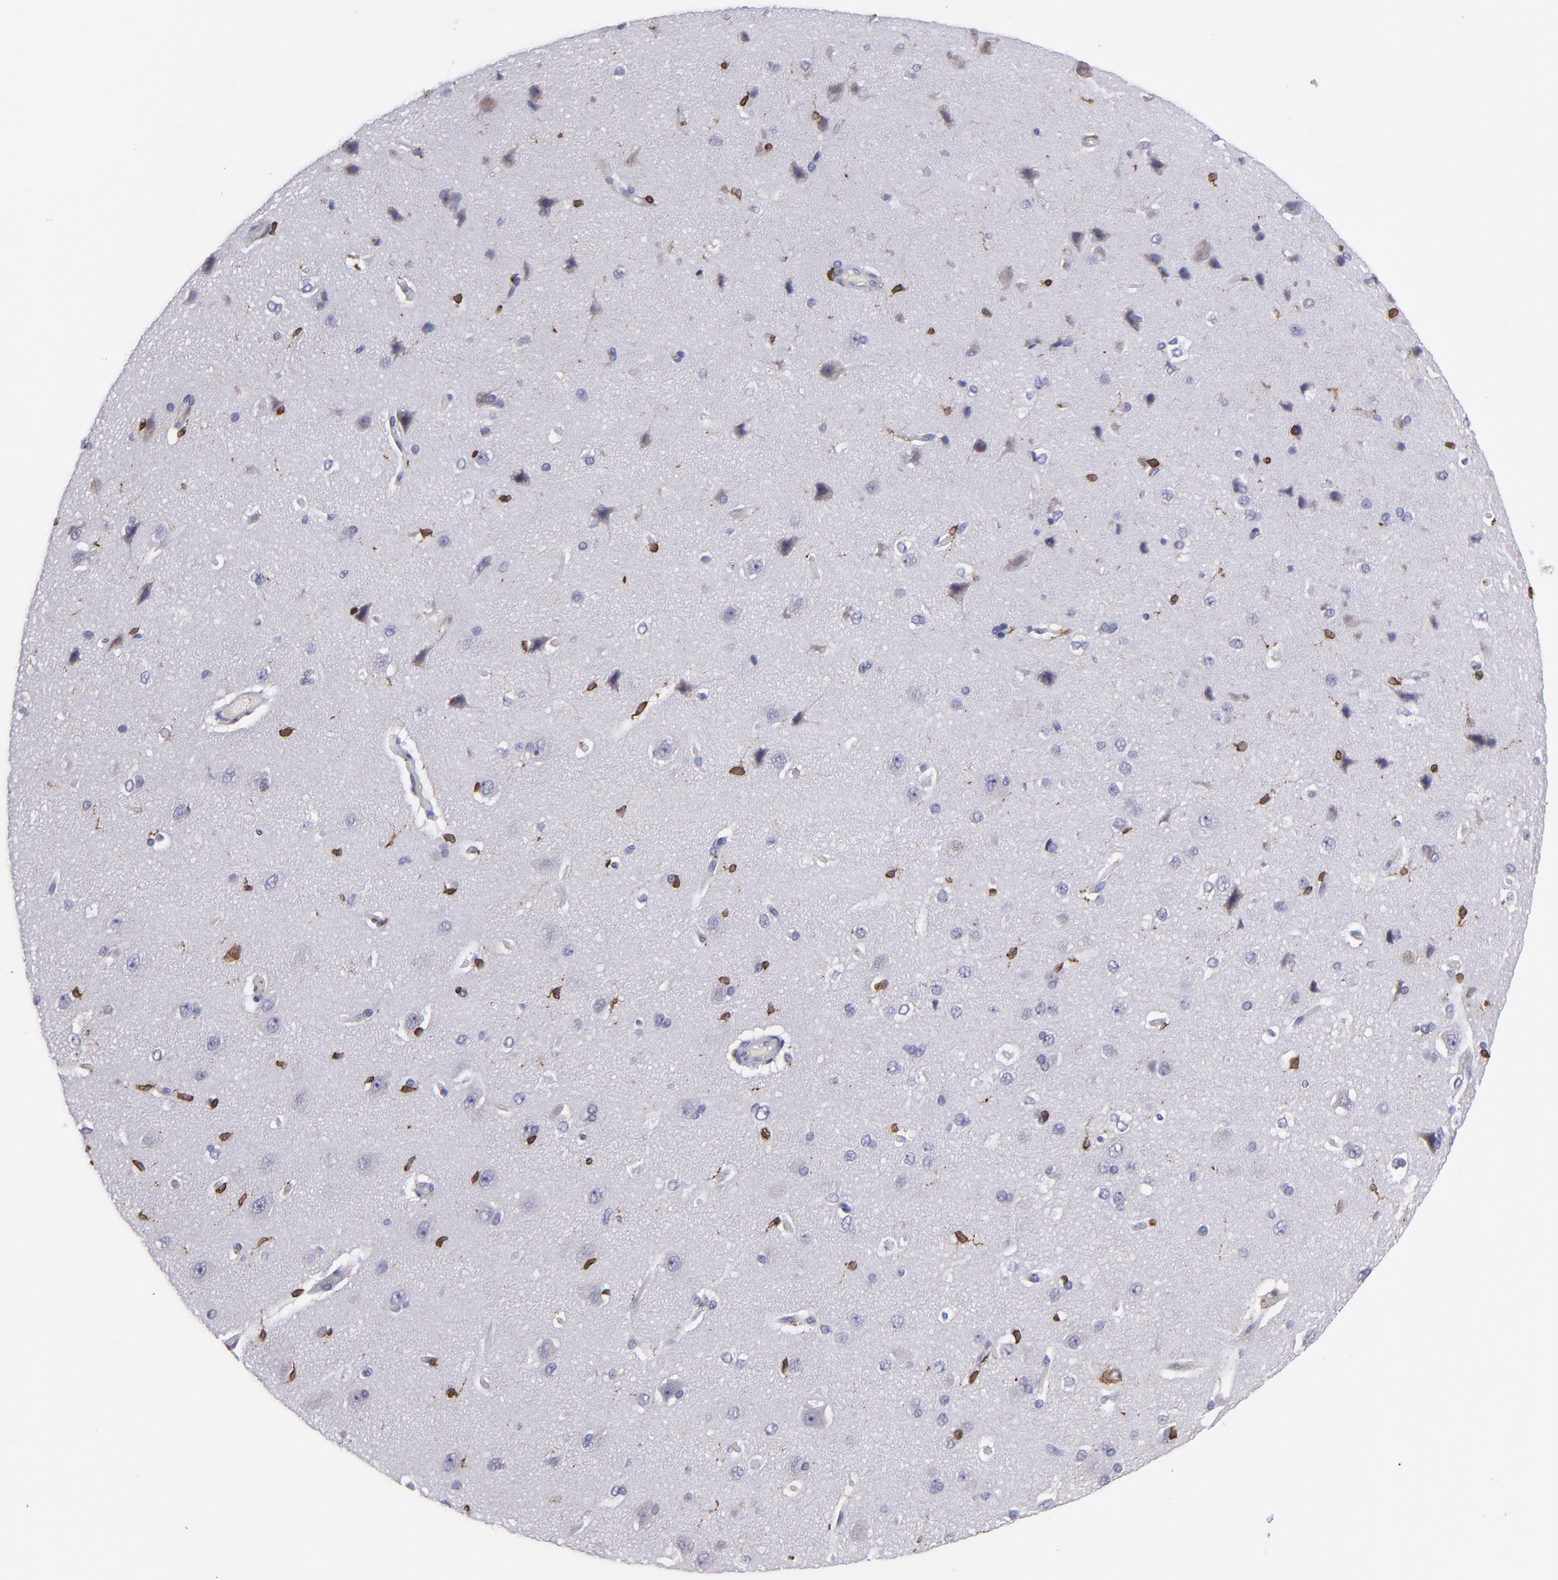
{"staining": {"intensity": "negative", "quantity": "none", "location": "none"}, "tissue": "cerebral cortex", "cell_type": "Endothelial cells", "image_type": "normal", "snomed": [{"axis": "morphology", "description": "Normal tissue, NOS"}, {"axis": "topography", "description": "Cerebral cortex"}], "caption": "Endothelial cells show no significant protein positivity in unremarkable cerebral cortex. Brightfield microscopy of immunohistochemistry (IHC) stained with DAB (3,3'-diaminobenzidine) (brown) and hematoxylin (blue), captured at high magnification.", "gene": "PTGS1", "patient": {"sex": "female", "age": 45}}